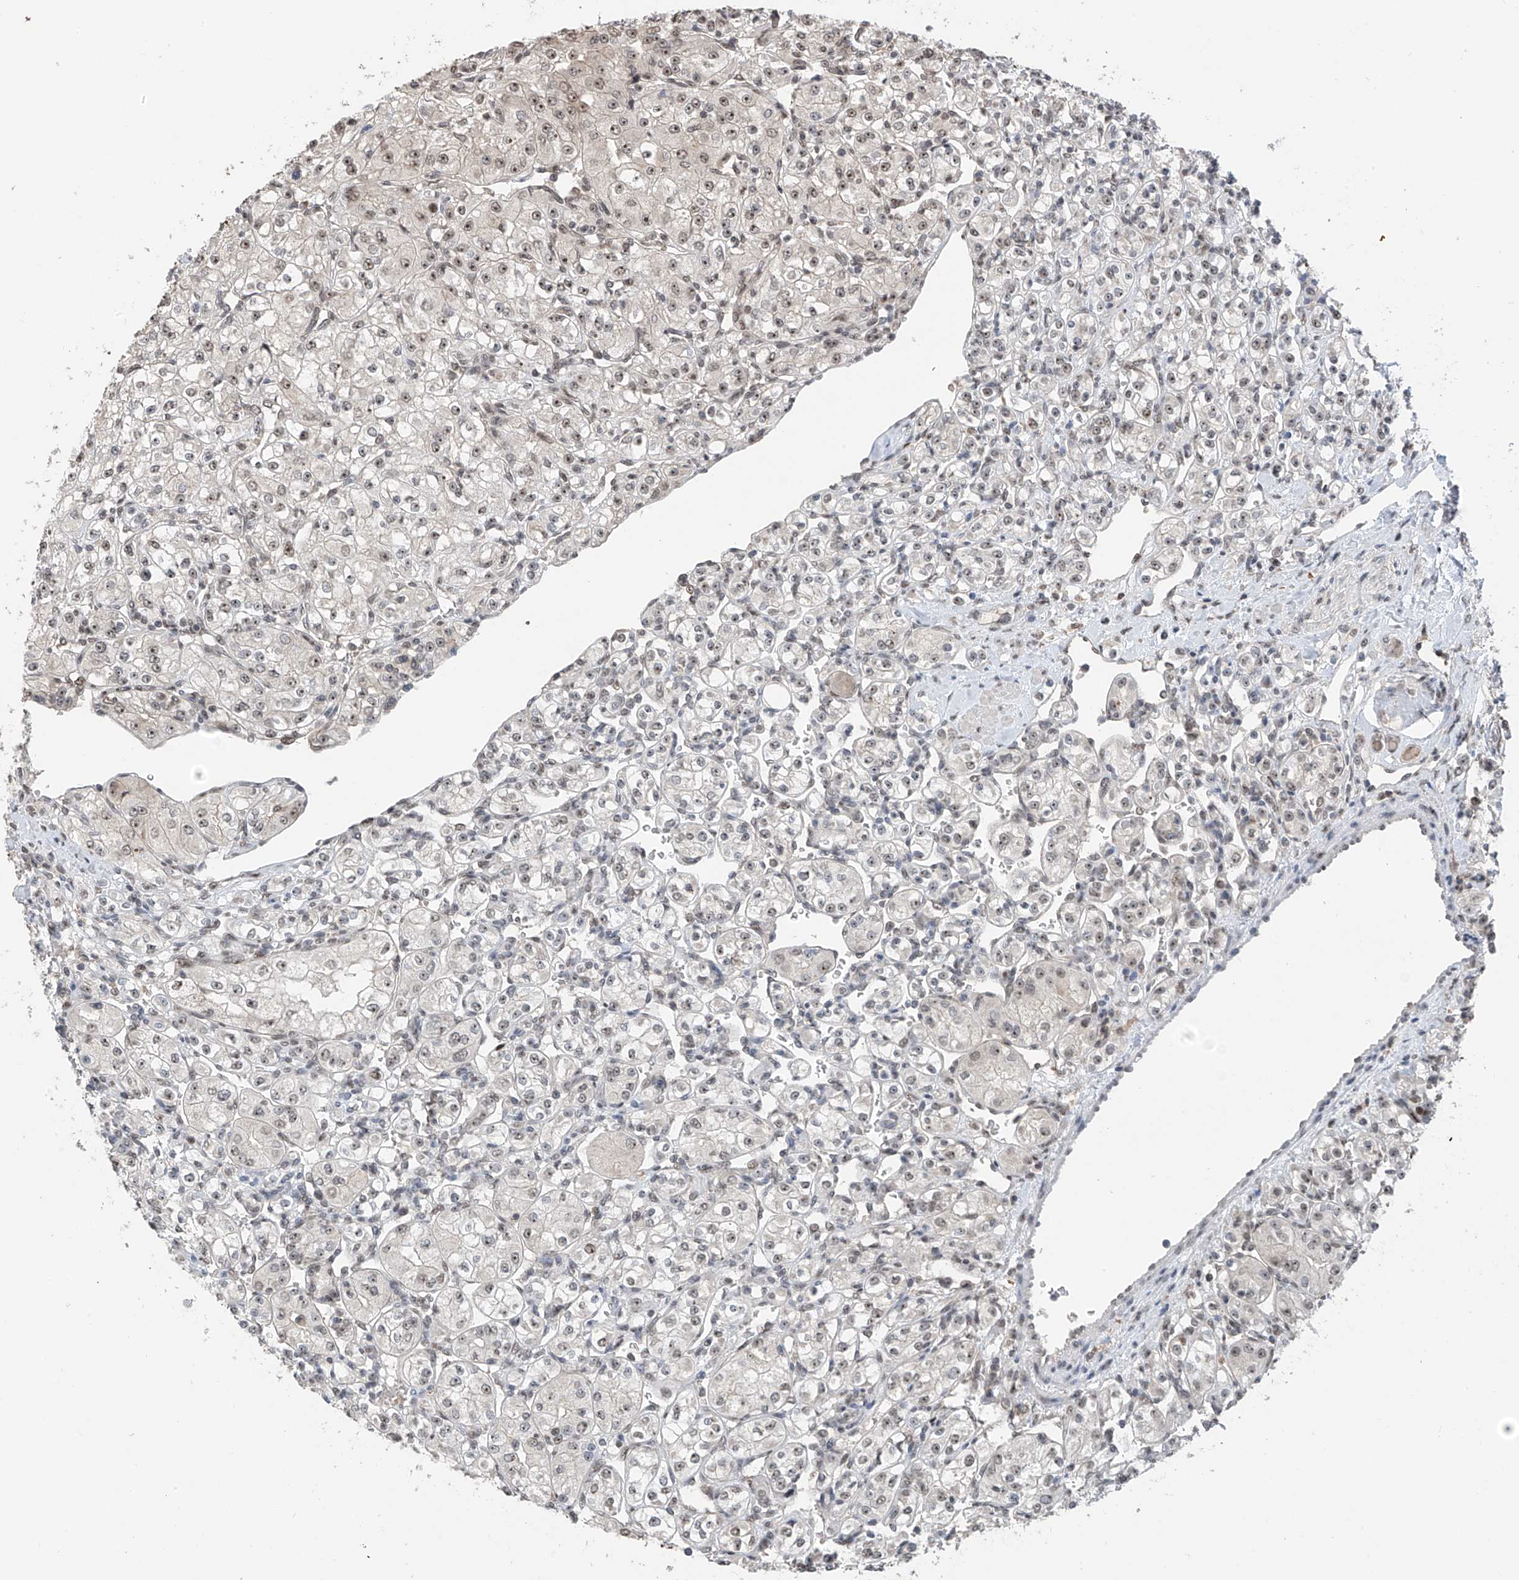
{"staining": {"intensity": "negative", "quantity": "none", "location": "none"}, "tissue": "renal cancer", "cell_type": "Tumor cells", "image_type": "cancer", "snomed": [{"axis": "morphology", "description": "Adenocarcinoma, NOS"}, {"axis": "topography", "description": "Kidney"}], "caption": "Tumor cells show no significant protein expression in adenocarcinoma (renal).", "gene": "C1orf131", "patient": {"sex": "male", "age": 77}}